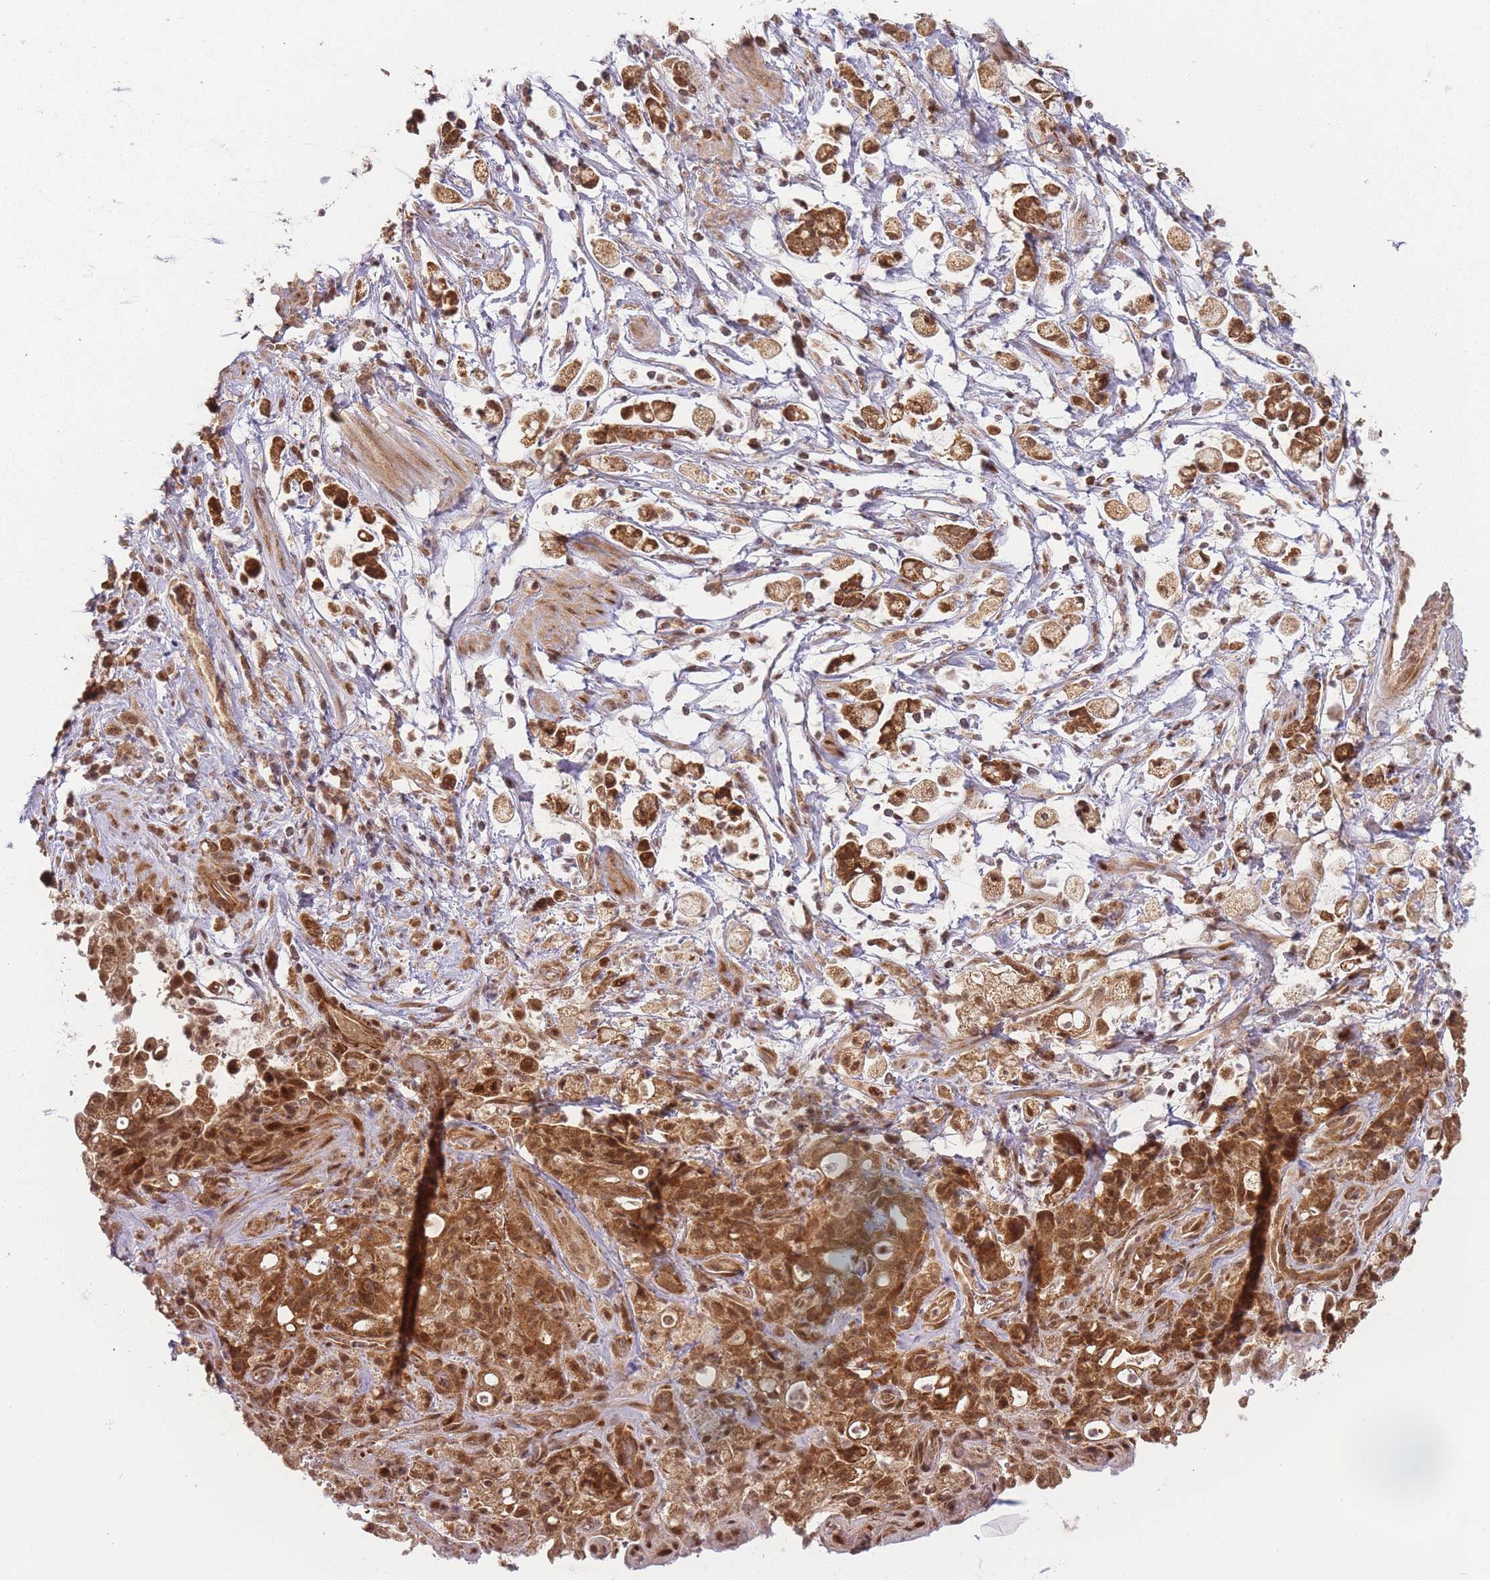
{"staining": {"intensity": "moderate", "quantity": ">75%", "location": "cytoplasmic/membranous,nuclear"}, "tissue": "stomach cancer", "cell_type": "Tumor cells", "image_type": "cancer", "snomed": [{"axis": "morphology", "description": "Adenocarcinoma, NOS"}, {"axis": "topography", "description": "Stomach"}], "caption": "Protein staining by immunohistochemistry shows moderate cytoplasmic/membranous and nuclear expression in approximately >75% of tumor cells in stomach cancer. (DAB (3,3'-diaminobenzidine) = brown stain, brightfield microscopy at high magnification).", "gene": "ZNF497", "patient": {"sex": "female", "age": 60}}